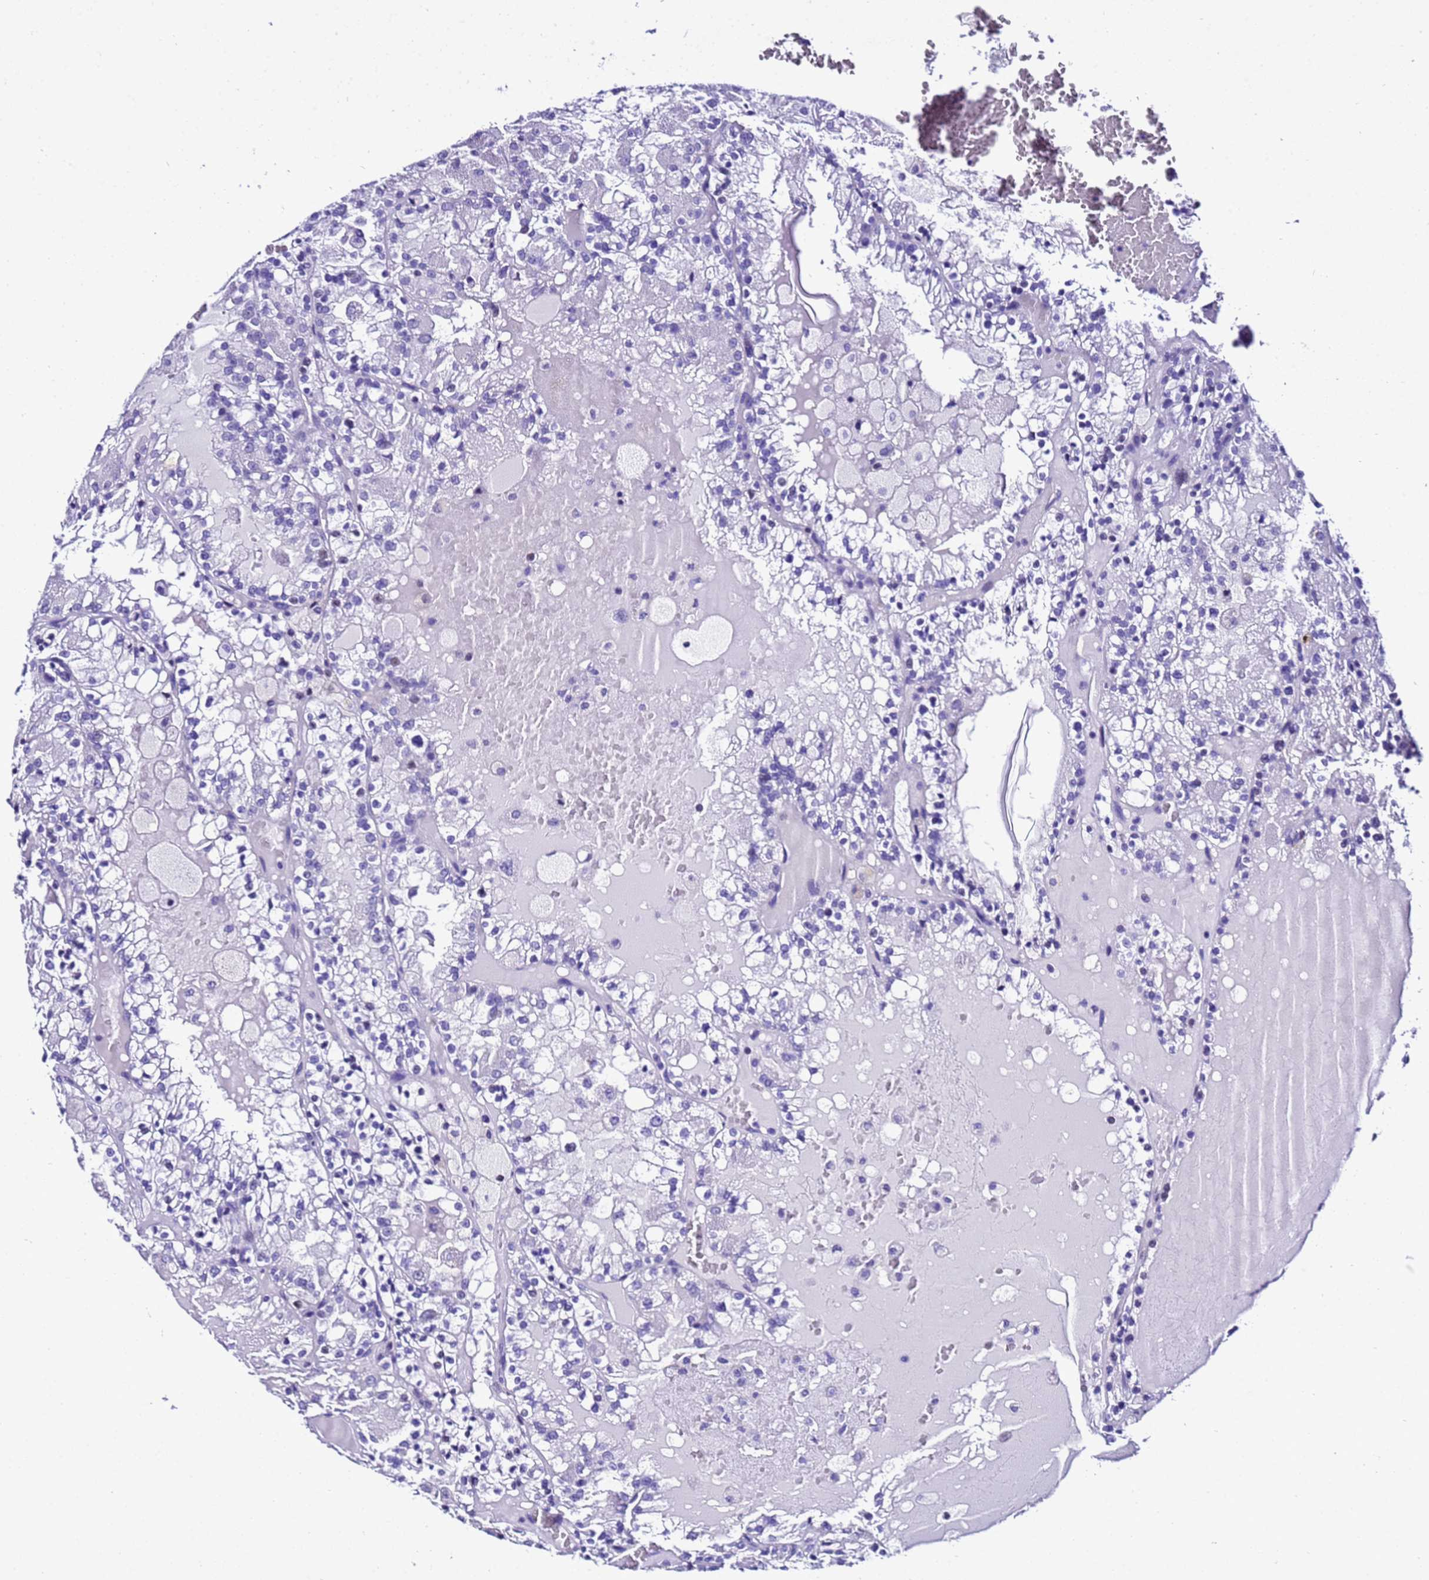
{"staining": {"intensity": "negative", "quantity": "none", "location": "none"}, "tissue": "renal cancer", "cell_type": "Tumor cells", "image_type": "cancer", "snomed": [{"axis": "morphology", "description": "Adenocarcinoma, NOS"}, {"axis": "topography", "description": "Kidney"}], "caption": "Immunohistochemical staining of human renal cancer reveals no significant expression in tumor cells.", "gene": "ZNF417", "patient": {"sex": "female", "age": 56}}